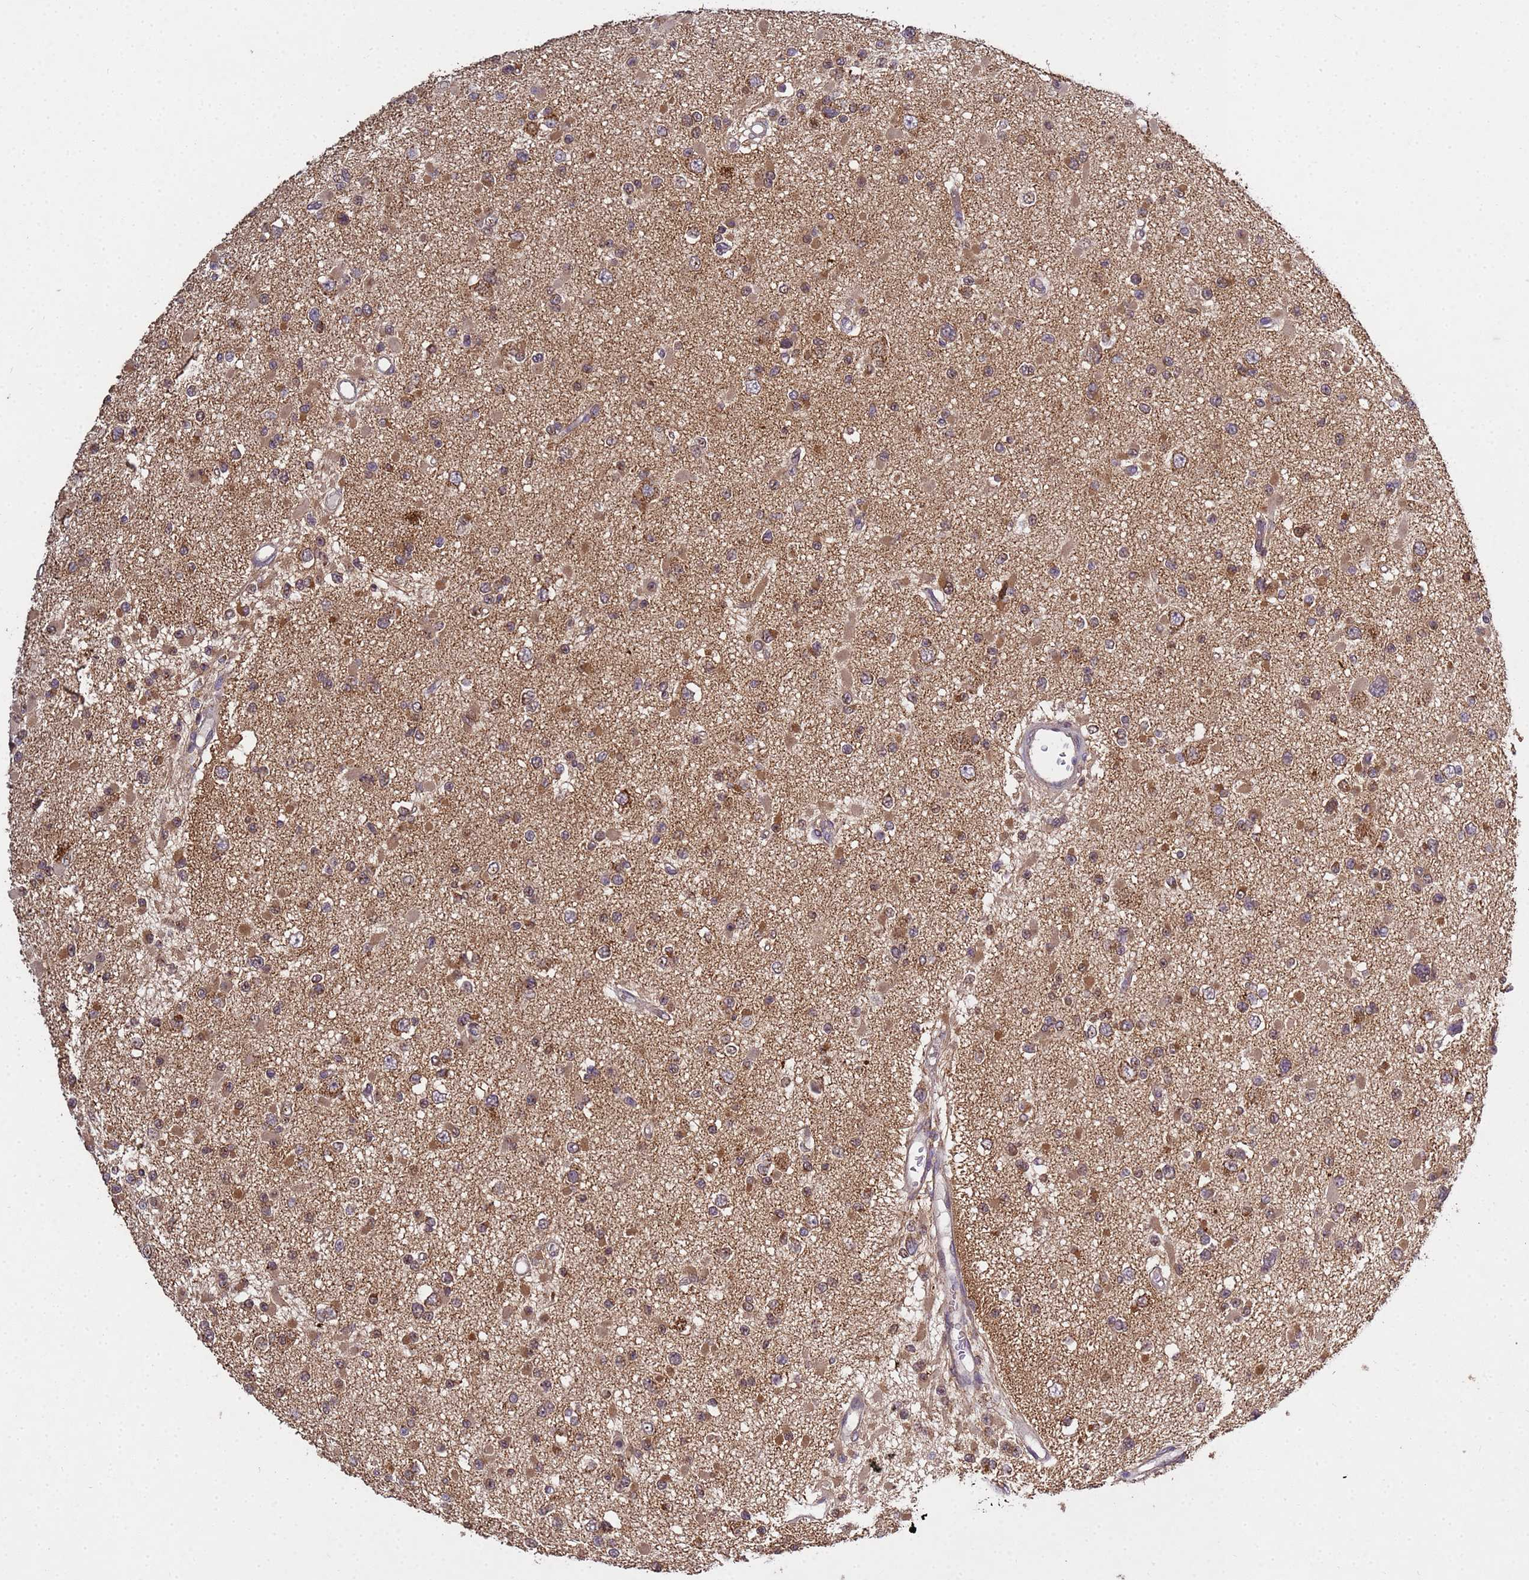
{"staining": {"intensity": "moderate", "quantity": ">75%", "location": "cytoplasmic/membranous"}, "tissue": "glioma", "cell_type": "Tumor cells", "image_type": "cancer", "snomed": [{"axis": "morphology", "description": "Glioma, malignant, Low grade"}, {"axis": "topography", "description": "Brain"}], "caption": "Immunohistochemistry (IHC) micrograph of neoplastic tissue: human malignant glioma (low-grade) stained using IHC reveals medium levels of moderate protein expression localized specifically in the cytoplasmic/membranous of tumor cells, appearing as a cytoplasmic/membranous brown color.", "gene": "P2RX7", "patient": {"sex": "female", "age": 22}}